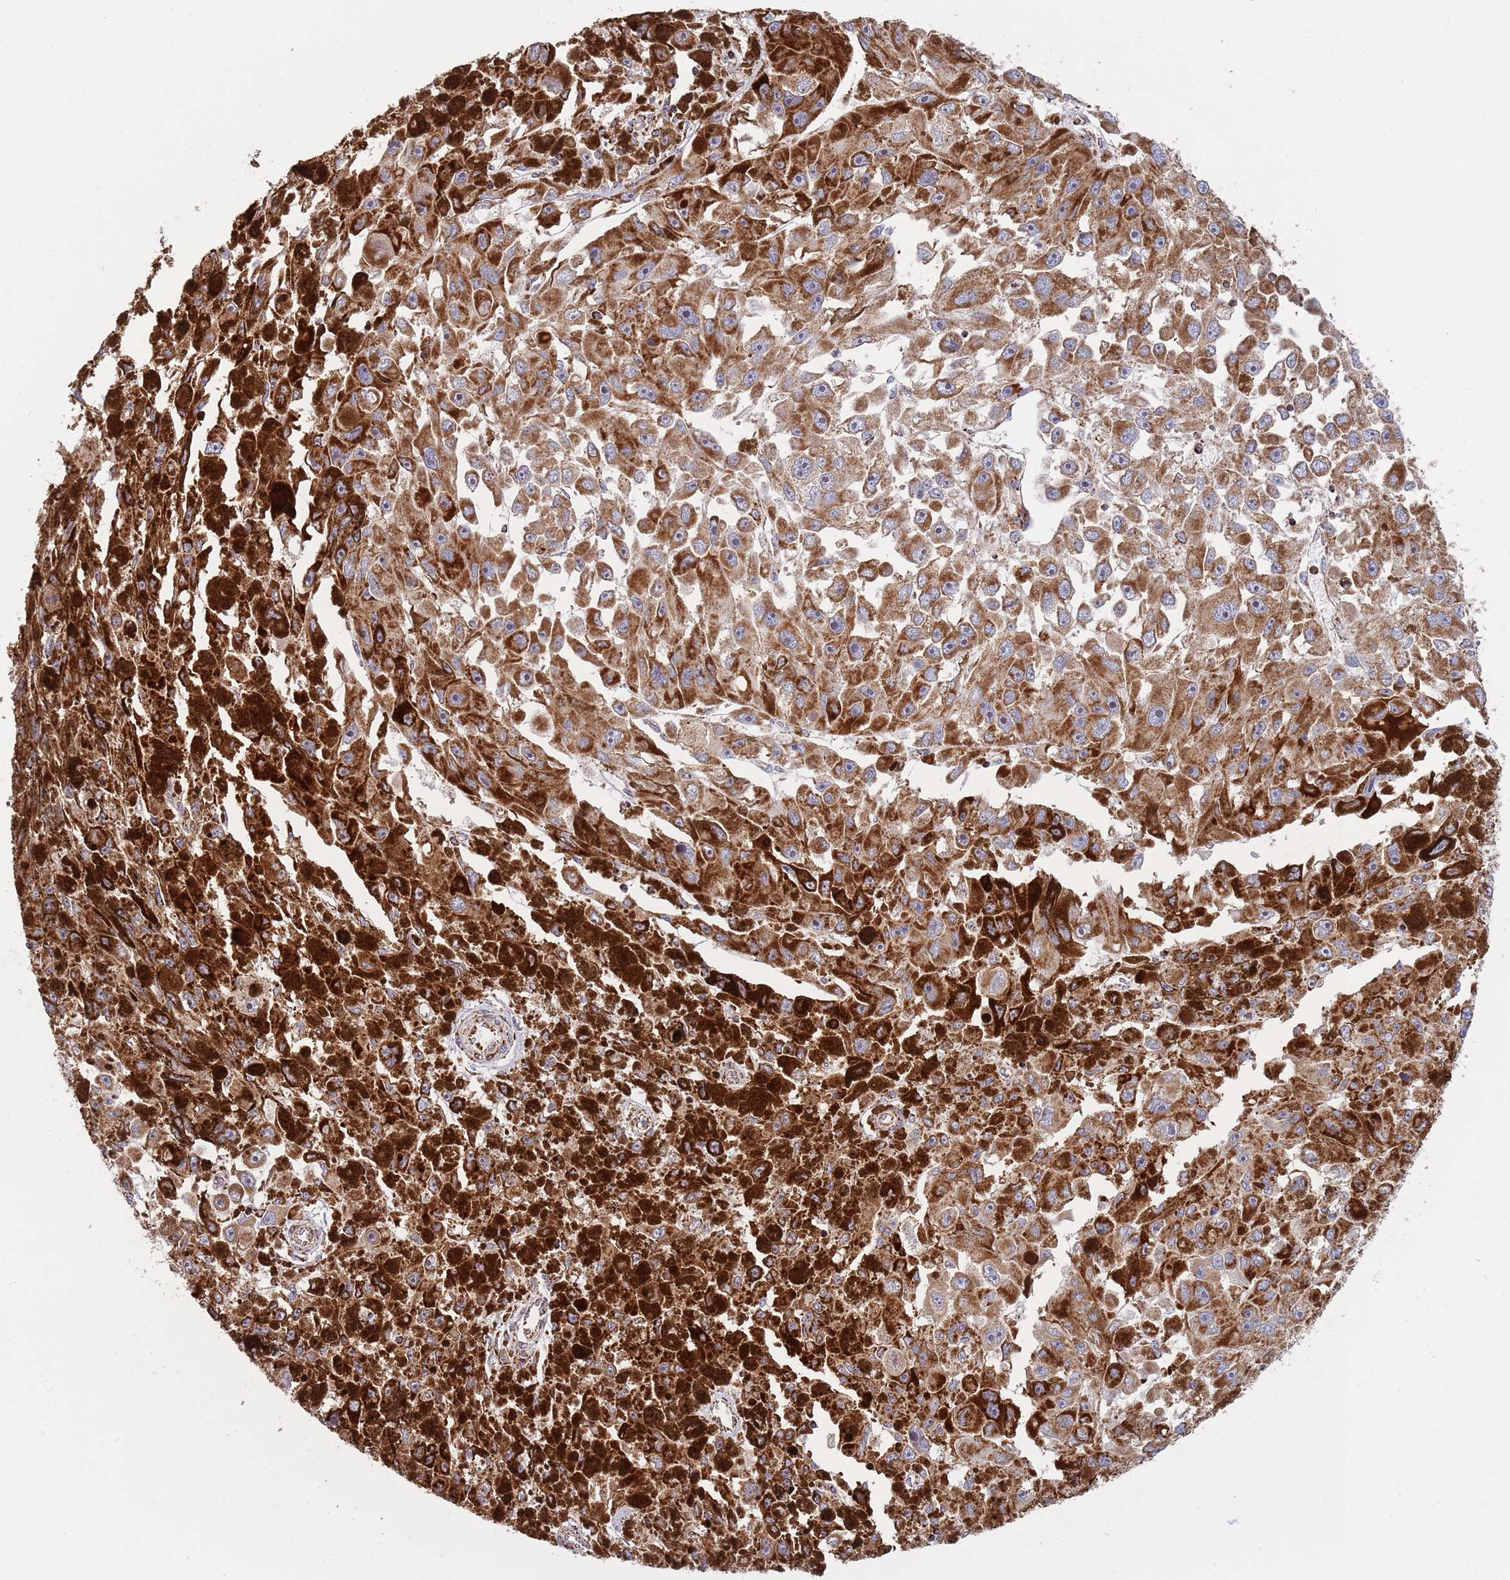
{"staining": {"intensity": "strong", "quantity": ">75%", "location": "cytoplasmic/membranous"}, "tissue": "melanoma", "cell_type": "Tumor cells", "image_type": "cancer", "snomed": [{"axis": "morphology", "description": "Malignant melanoma, NOS"}, {"axis": "topography", "description": "Skin"}], "caption": "Malignant melanoma stained with a protein marker shows strong staining in tumor cells.", "gene": "ATP5PD", "patient": {"sex": "female", "age": 104}}